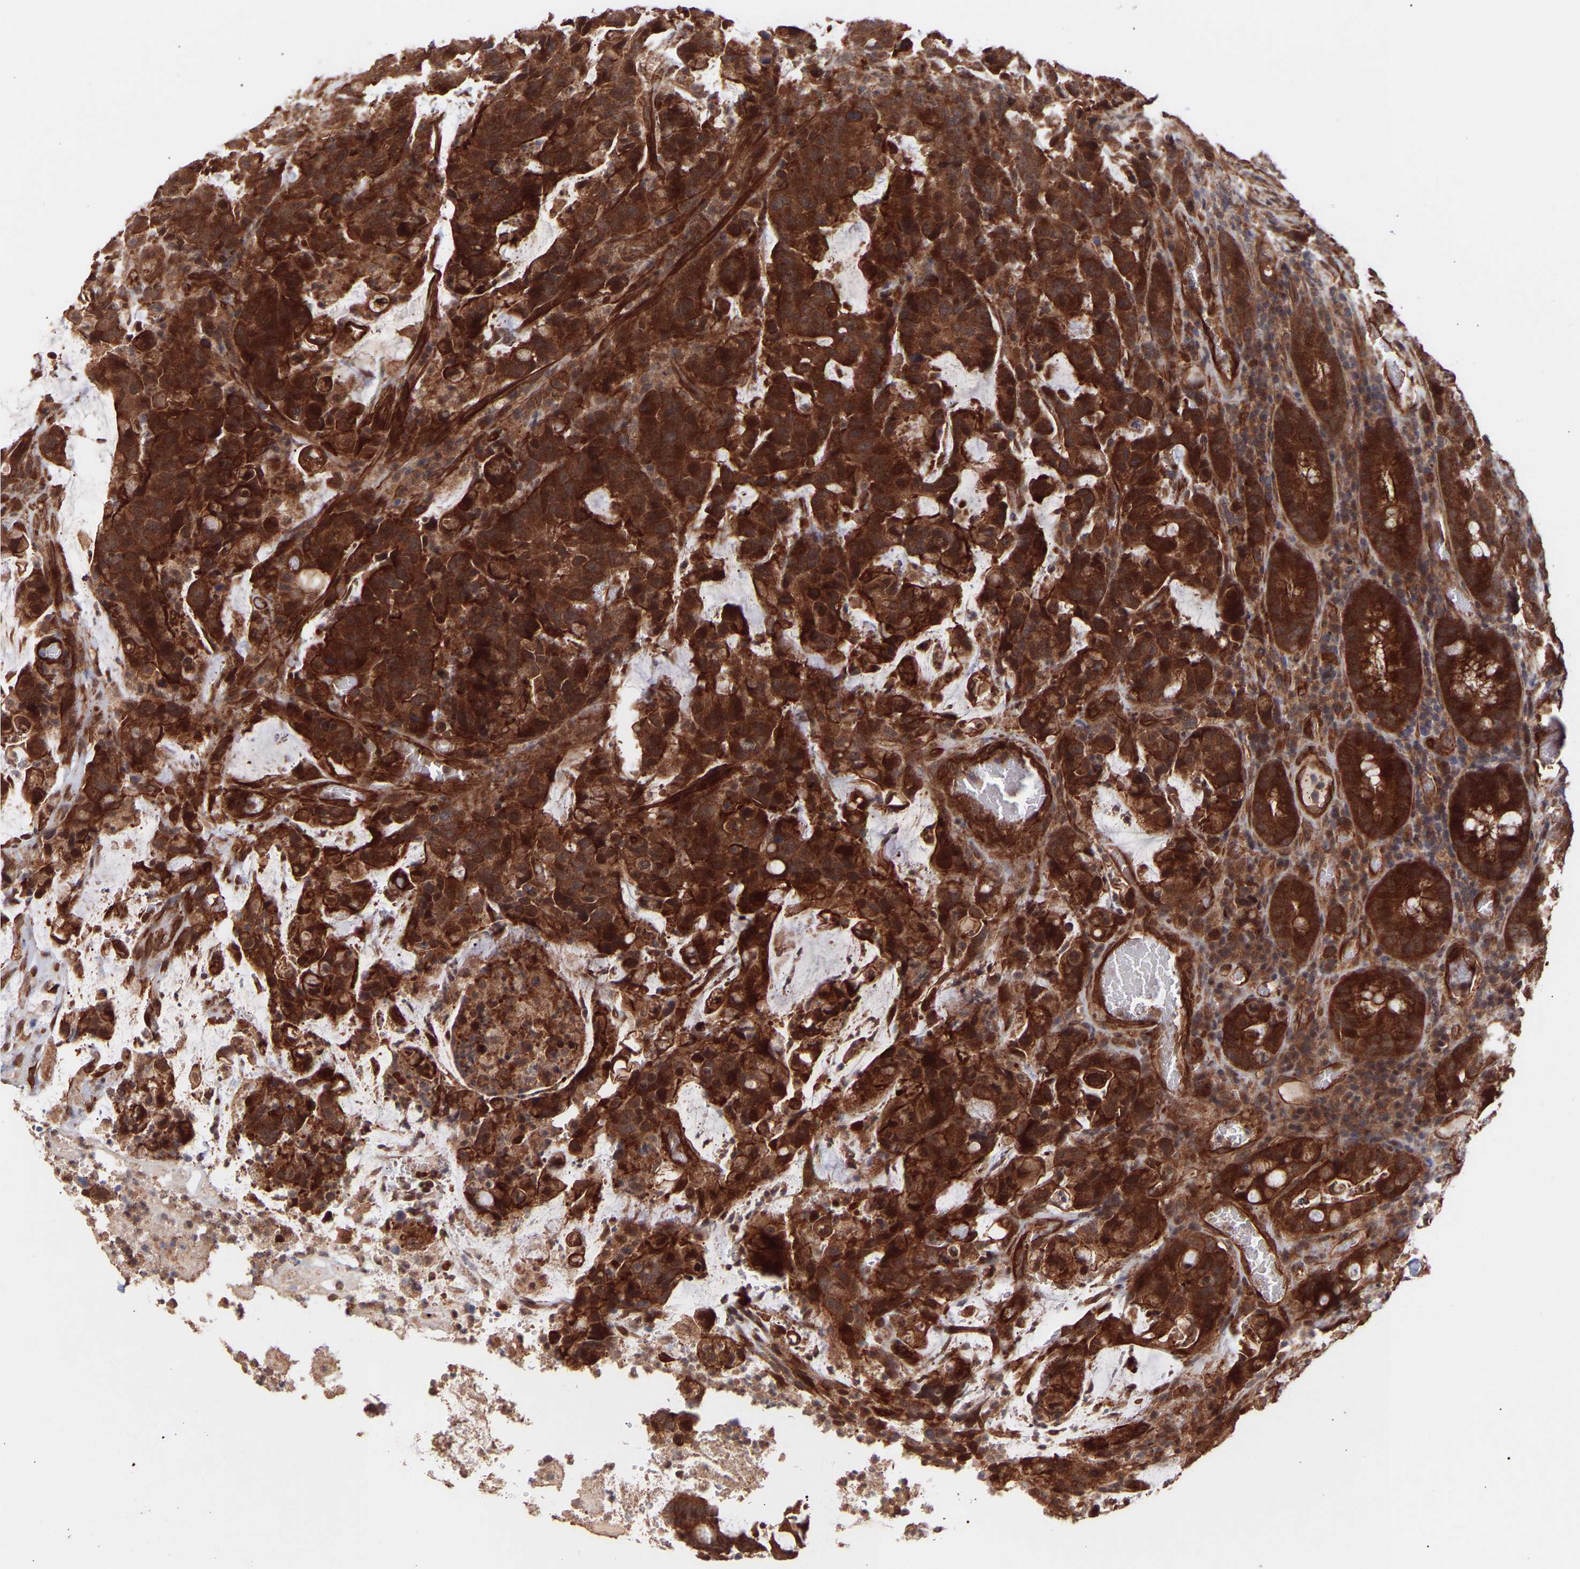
{"staining": {"intensity": "strong", "quantity": ">75%", "location": "cytoplasmic/membranous"}, "tissue": "colorectal cancer", "cell_type": "Tumor cells", "image_type": "cancer", "snomed": [{"axis": "morphology", "description": "Adenocarcinoma, NOS"}, {"axis": "topography", "description": "Colon"}], "caption": "There is high levels of strong cytoplasmic/membranous positivity in tumor cells of colorectal adenocarcinoma, as demonstrated by immunohistochemical staining (brown color).", "gene": "PDLIM5", "patient": {"sex": "female", "age": 86}}